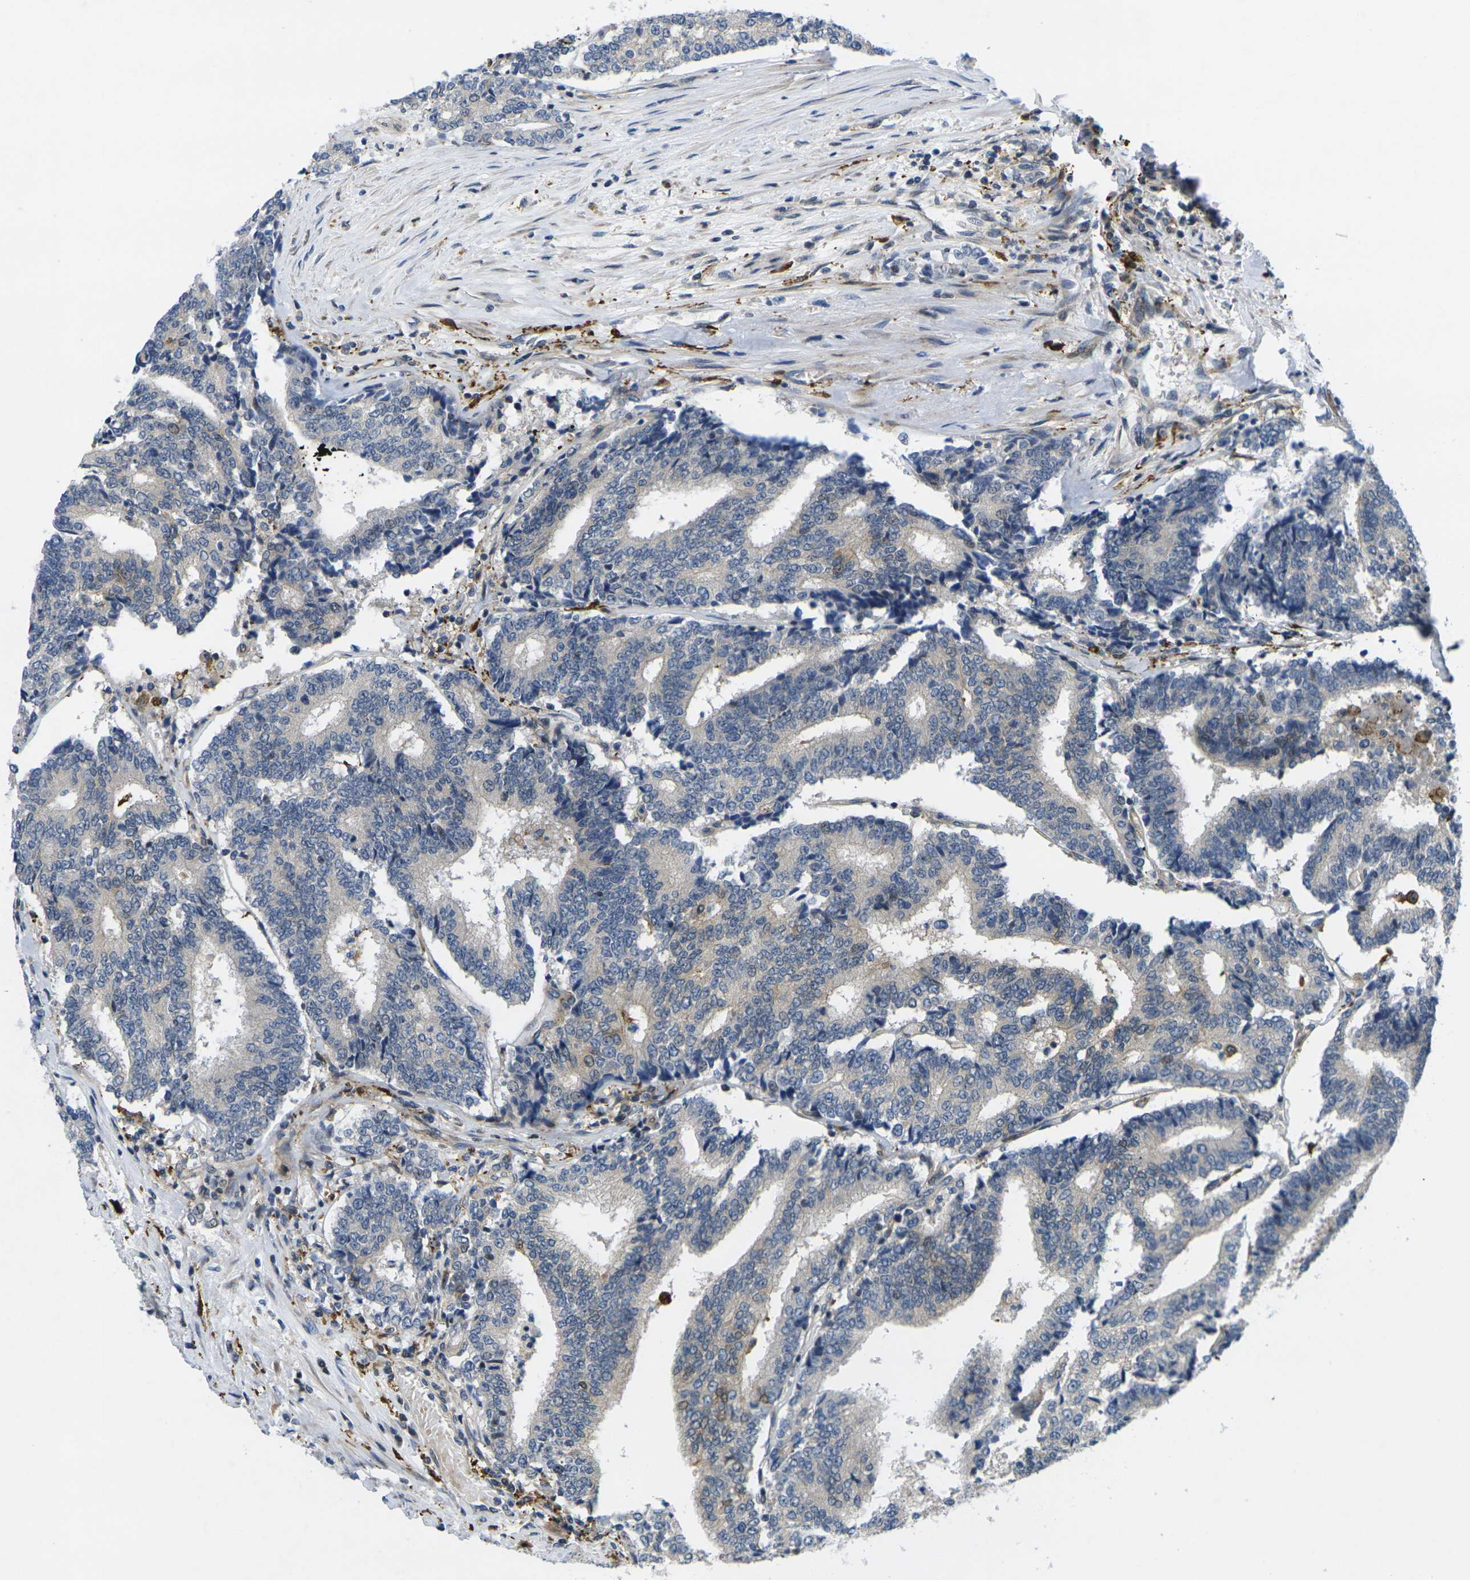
{"staining": {"intensity": "weak", "quantity": "<25%", "location": "cytoplasmic/membranous"}, "tissue": "prostate cancer", "cell_type": "Tumor cells", "image_type": "cancer", "snomed": [{"axis": "morphology", "description": "Normal tissue, NOS"}, {"axis": "morphology", "description": "Adenocarcinoma, High grade"}, {"axis": "topography", "description": "Prostate"}, {"axis": "topography", "description": "Seminal veicle"}], "caption": "Immunohistochemical staining of human high-grade adenocarcinoma (prostate) exhibits no significant staining in tumor cells. Nuclei are stained in blue.", "gene": "ROBO2", "patient": {"sex": "male", "age": 55}}